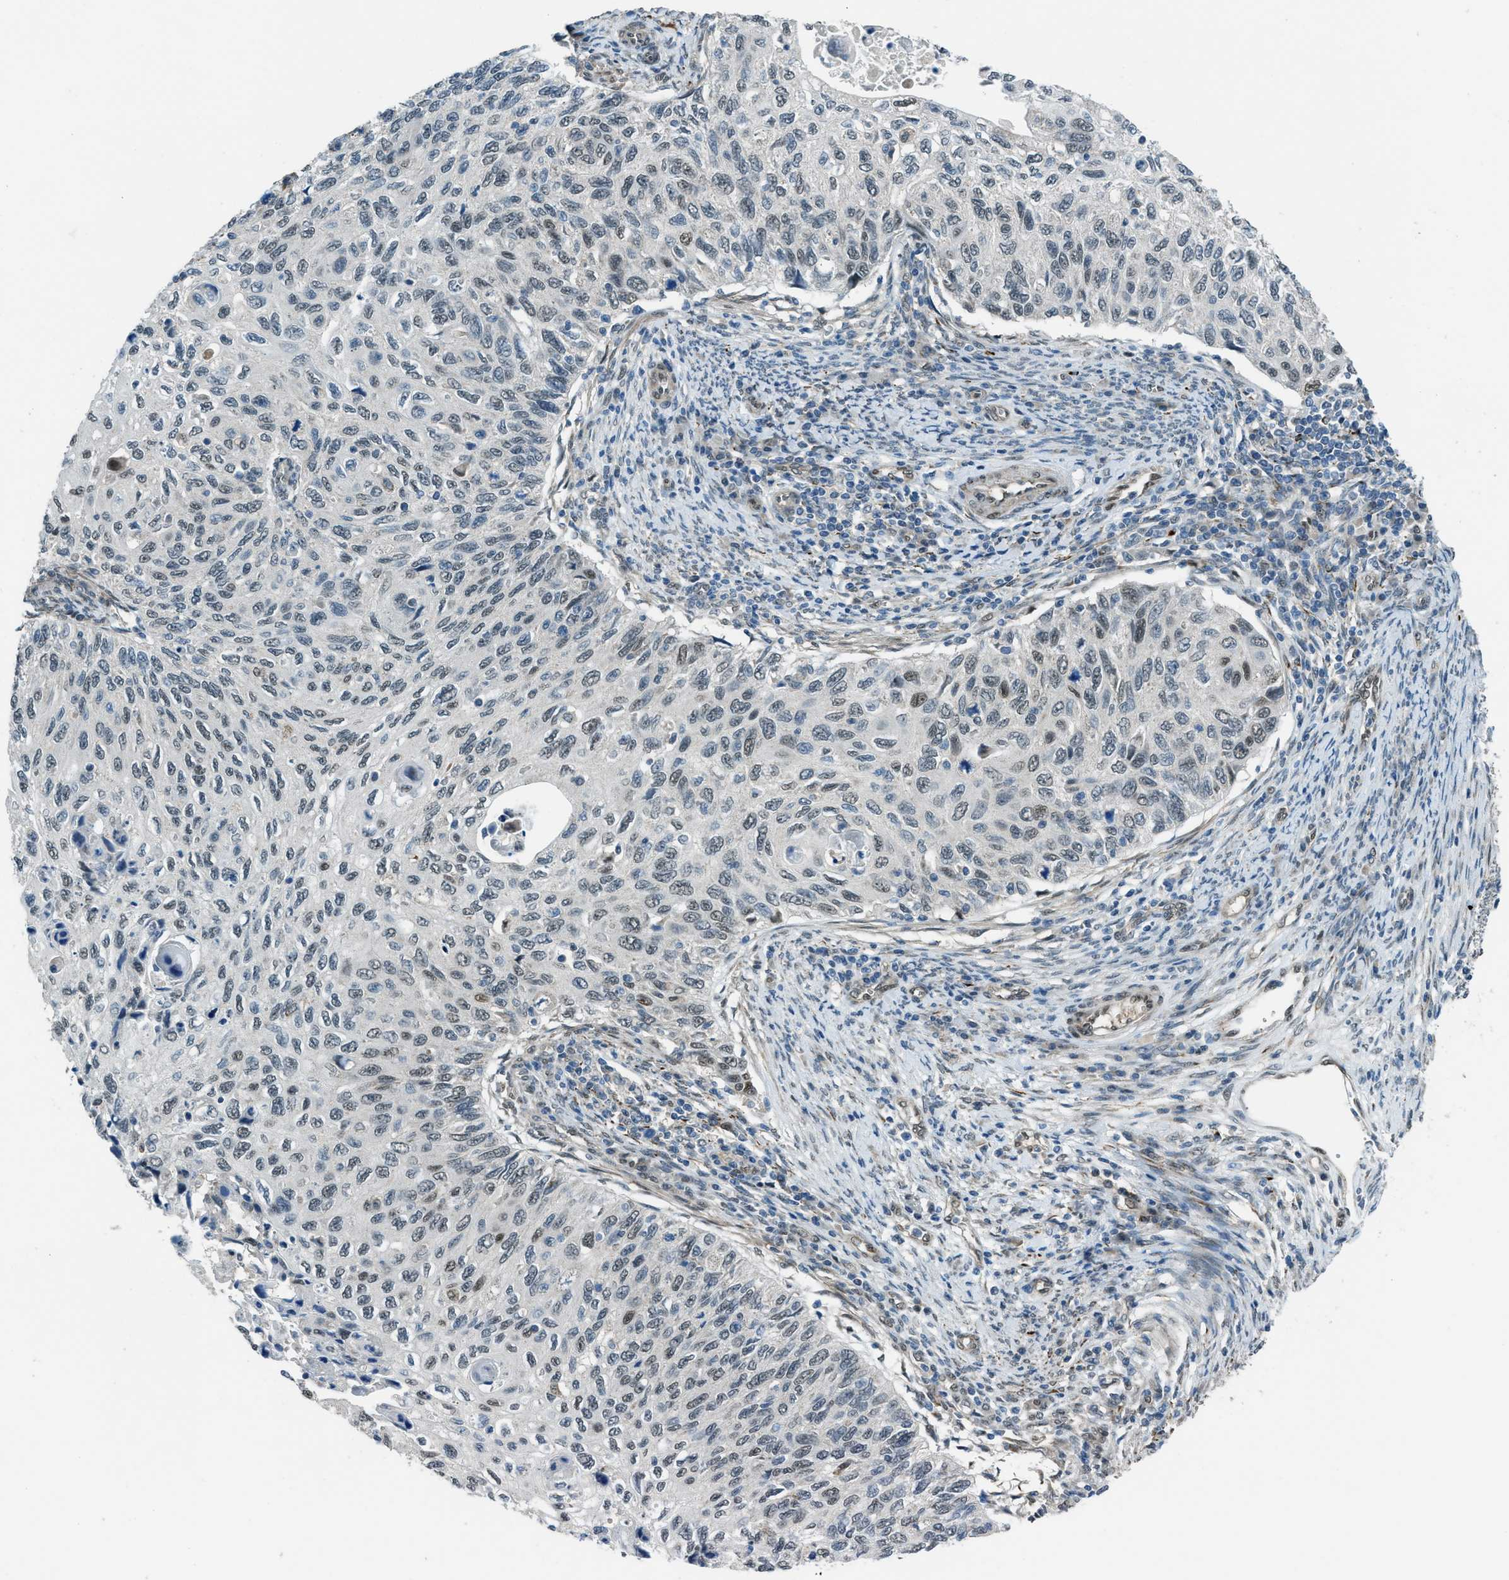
{"staining": {"intensity": "weak", "quantity": "25%-75%", "location": "nuclear"}, "tissue": "cervical cancer", "cell_type": "Tumor cells", "image_type": "cancer", "snomed": [{"axis": "morphology", "description": "Squamous cell carcinoma, NOS"}, {"axis": "topography", "description": "Cervix"}], "caption": "Brown immunohistochemical staining in cervical cancer exhibits weak nuclear staining in about 25%-75% of tumor cells. Ihc stains the protein in brown and the nuclei are stained blue.", "gene": "NPEPL1", "patient": {"sex": "female", "age": 70}}